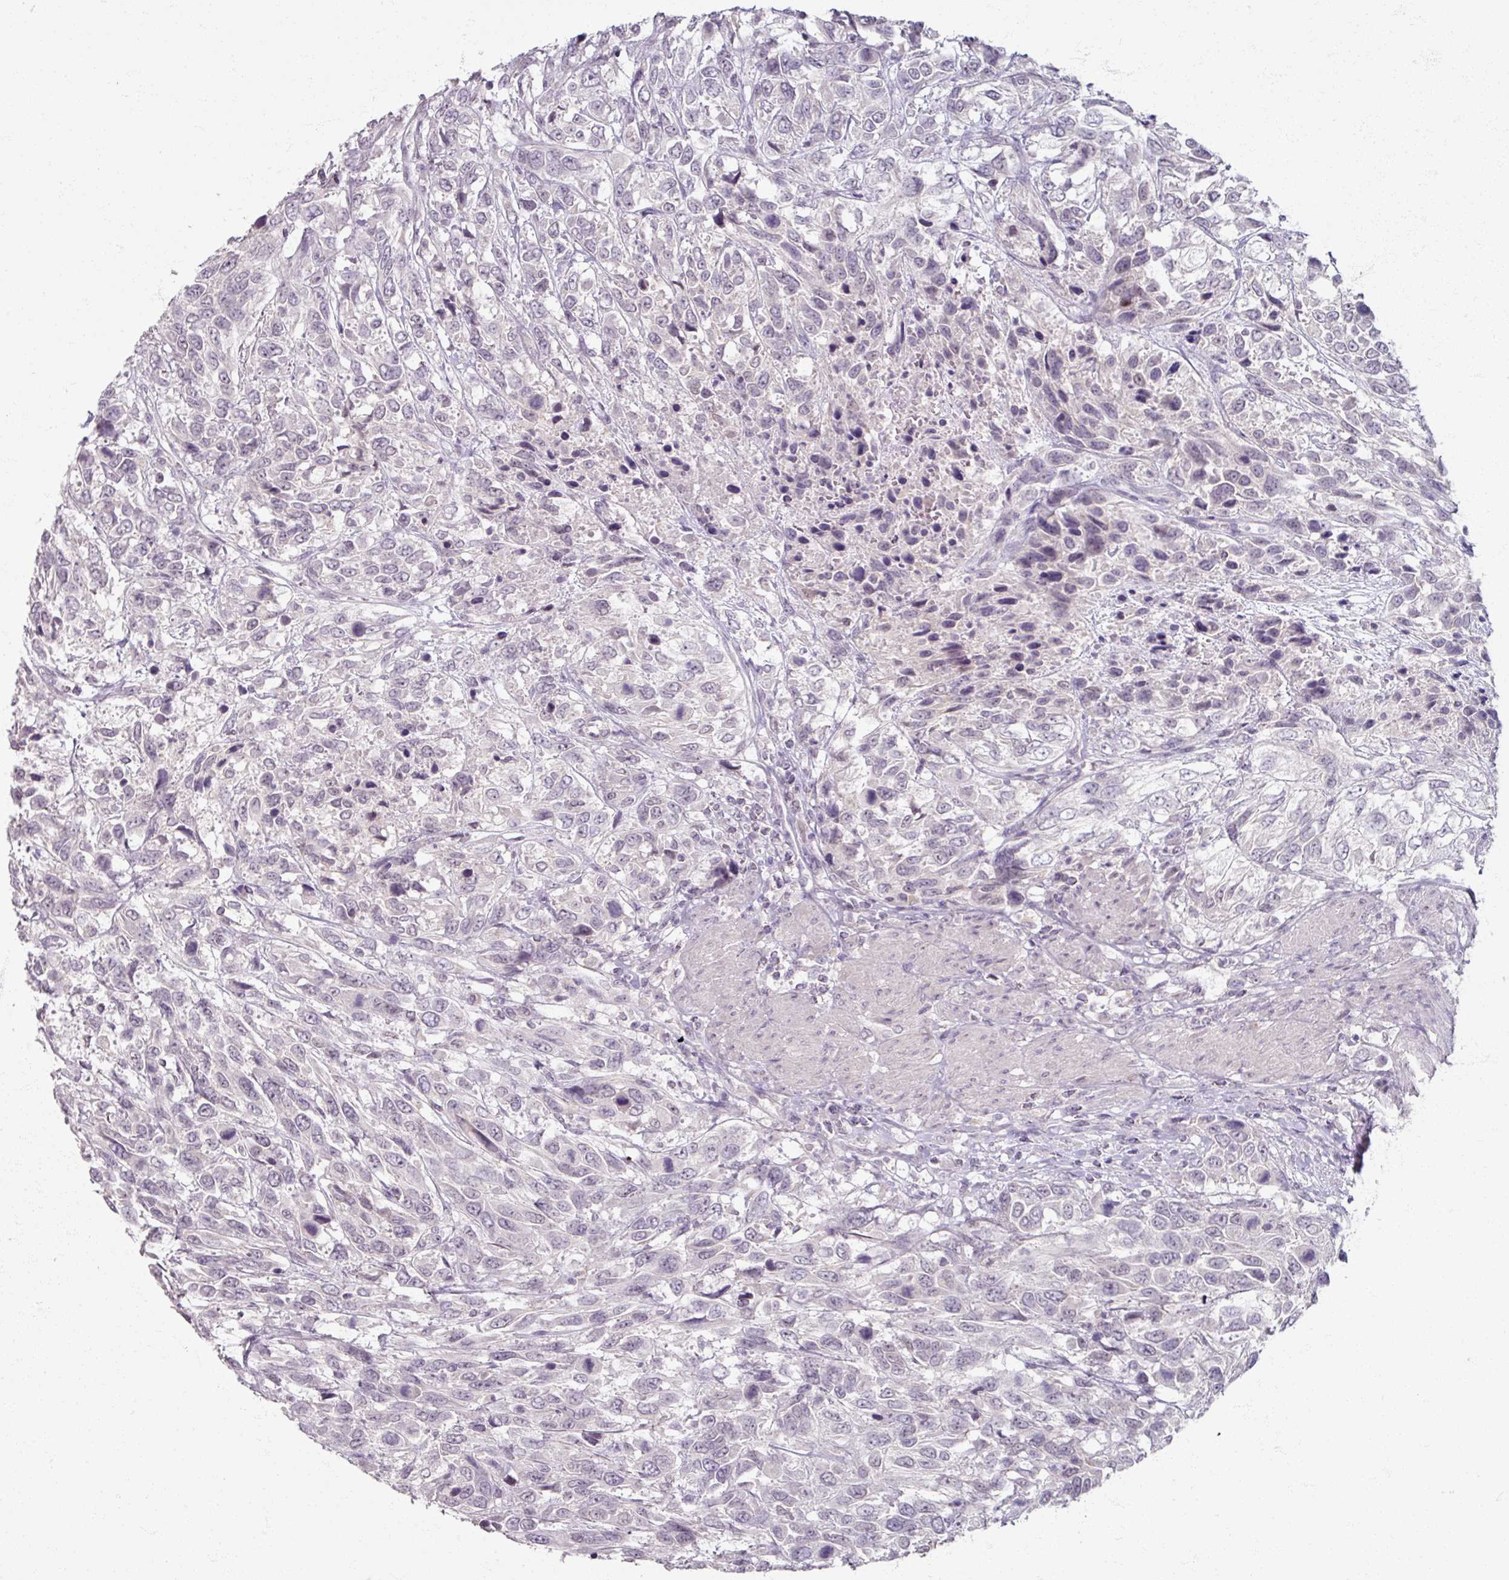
{"staining": {"intensity": "negative", "quantity": "none", "location": "none"}, "tissue": "urothelial cancer", "cell_type": "Tumor cells", "image_type": "cancer", "snomed": [{"axis": "morphology", "description": "Urothelial carcinoma, High grade"}, {"axis": "topography", "description": "Urinary bladder"}], "caption": "IHC photomicrograph of neoplastic tissue: high-grade urothelial carcinoma stained with DAB (3,3'-diaminobenzidine) exhibits no significant protein positivity in tumor cells.", "gene": "SOX11", "patient": {"sex": "female", "age": 70}}